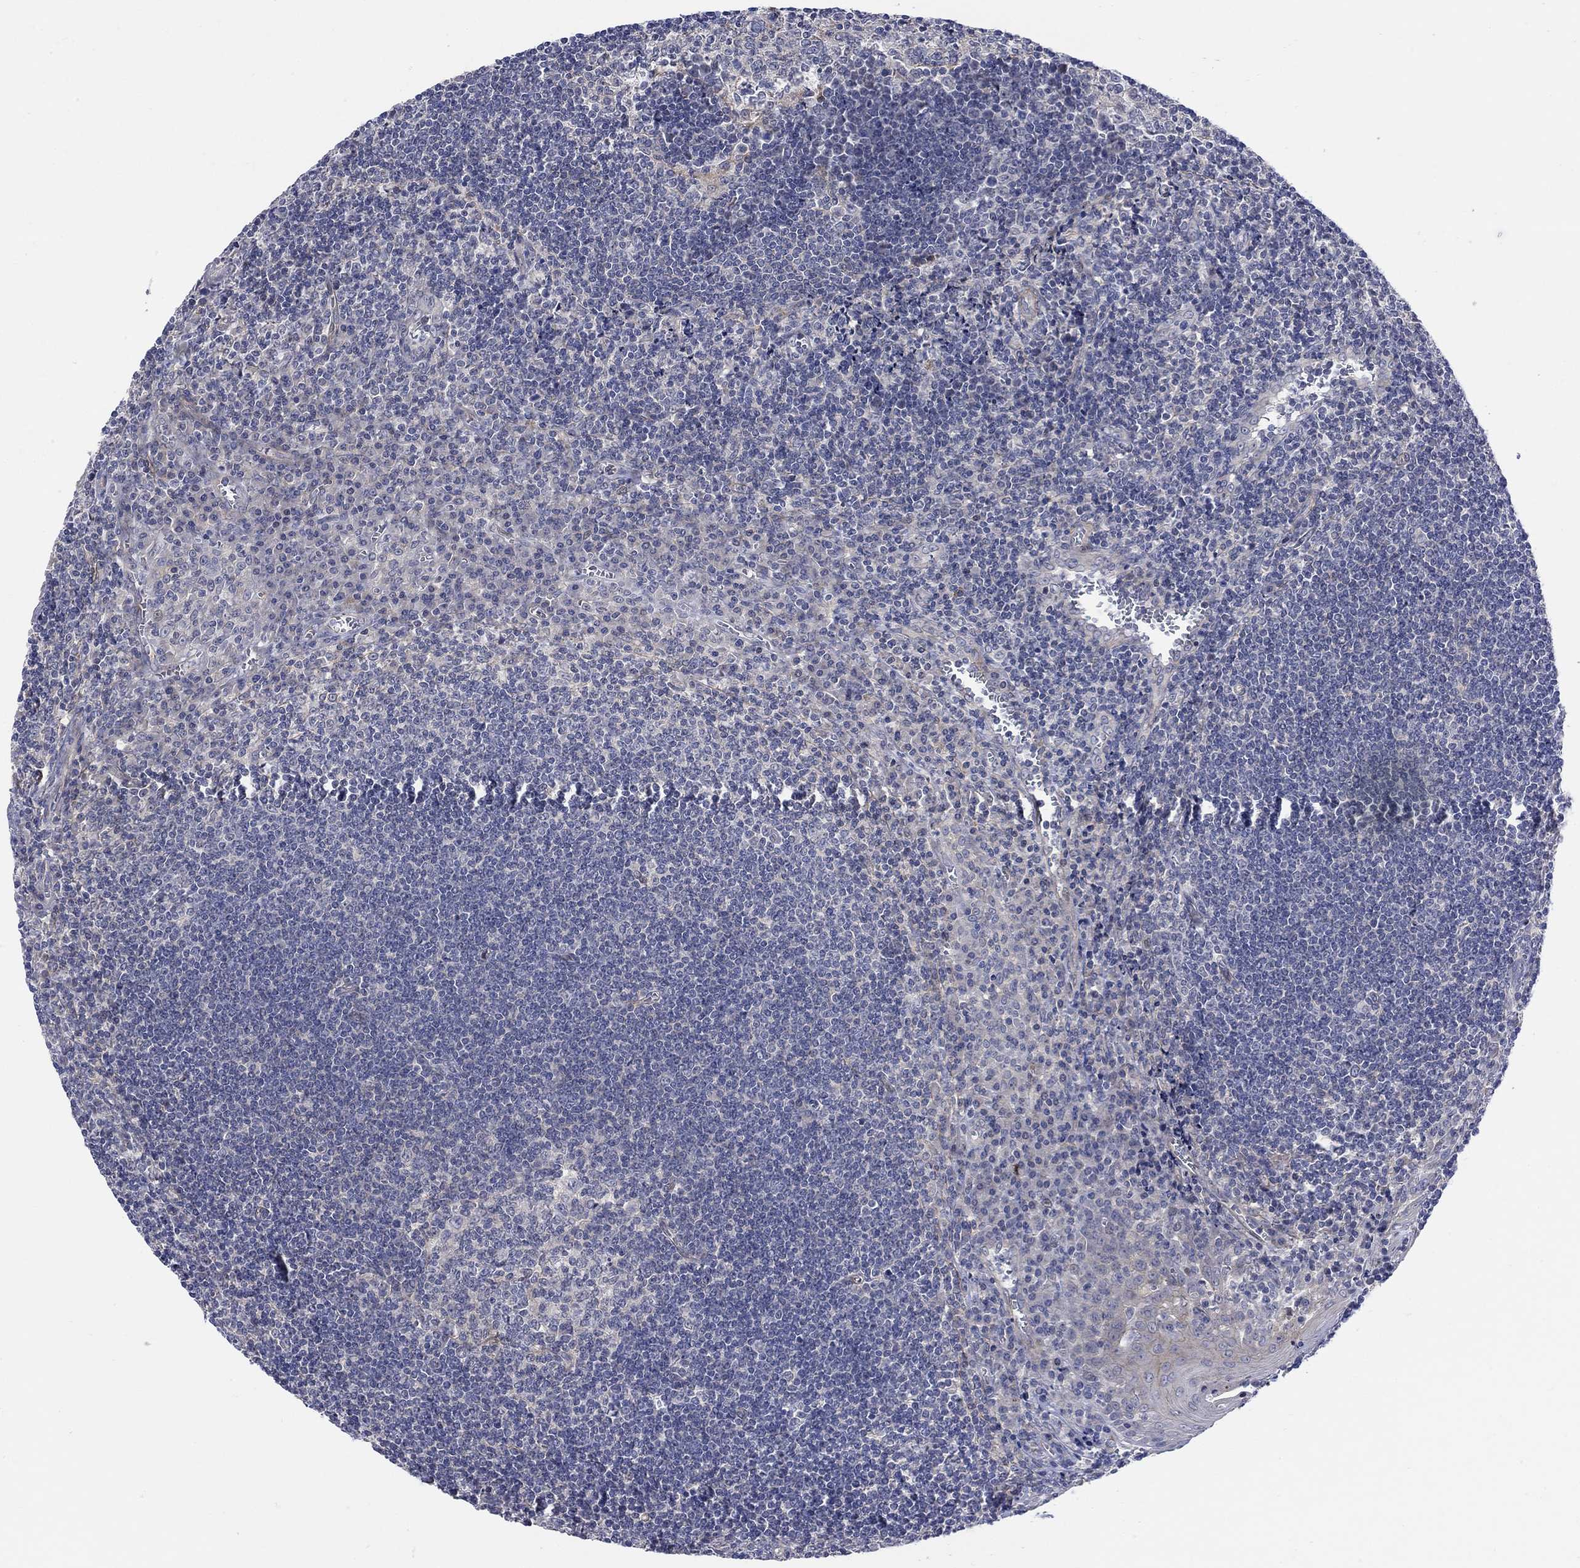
{"staining": {"intensity": "negative", "quantity": "none", "location": "none"}, "tissue": "tonsil", "cell_type": "Germinal center cells", "image_type": "normal", "snomed": [{"axis": "morphology", "description": "Normal tissue, NOS"}, {"axis": "topography", "description": "Tonsil"}], "caption": "DAB immunohistochemical staining of normal human tonsil displays no significant staining in germinal center cells. (DAB immunohistochemistry (IHC) with hematoxylin counter stain).", "gene": "SCN7A", "patient": {"sex": "male", "age": 33}}